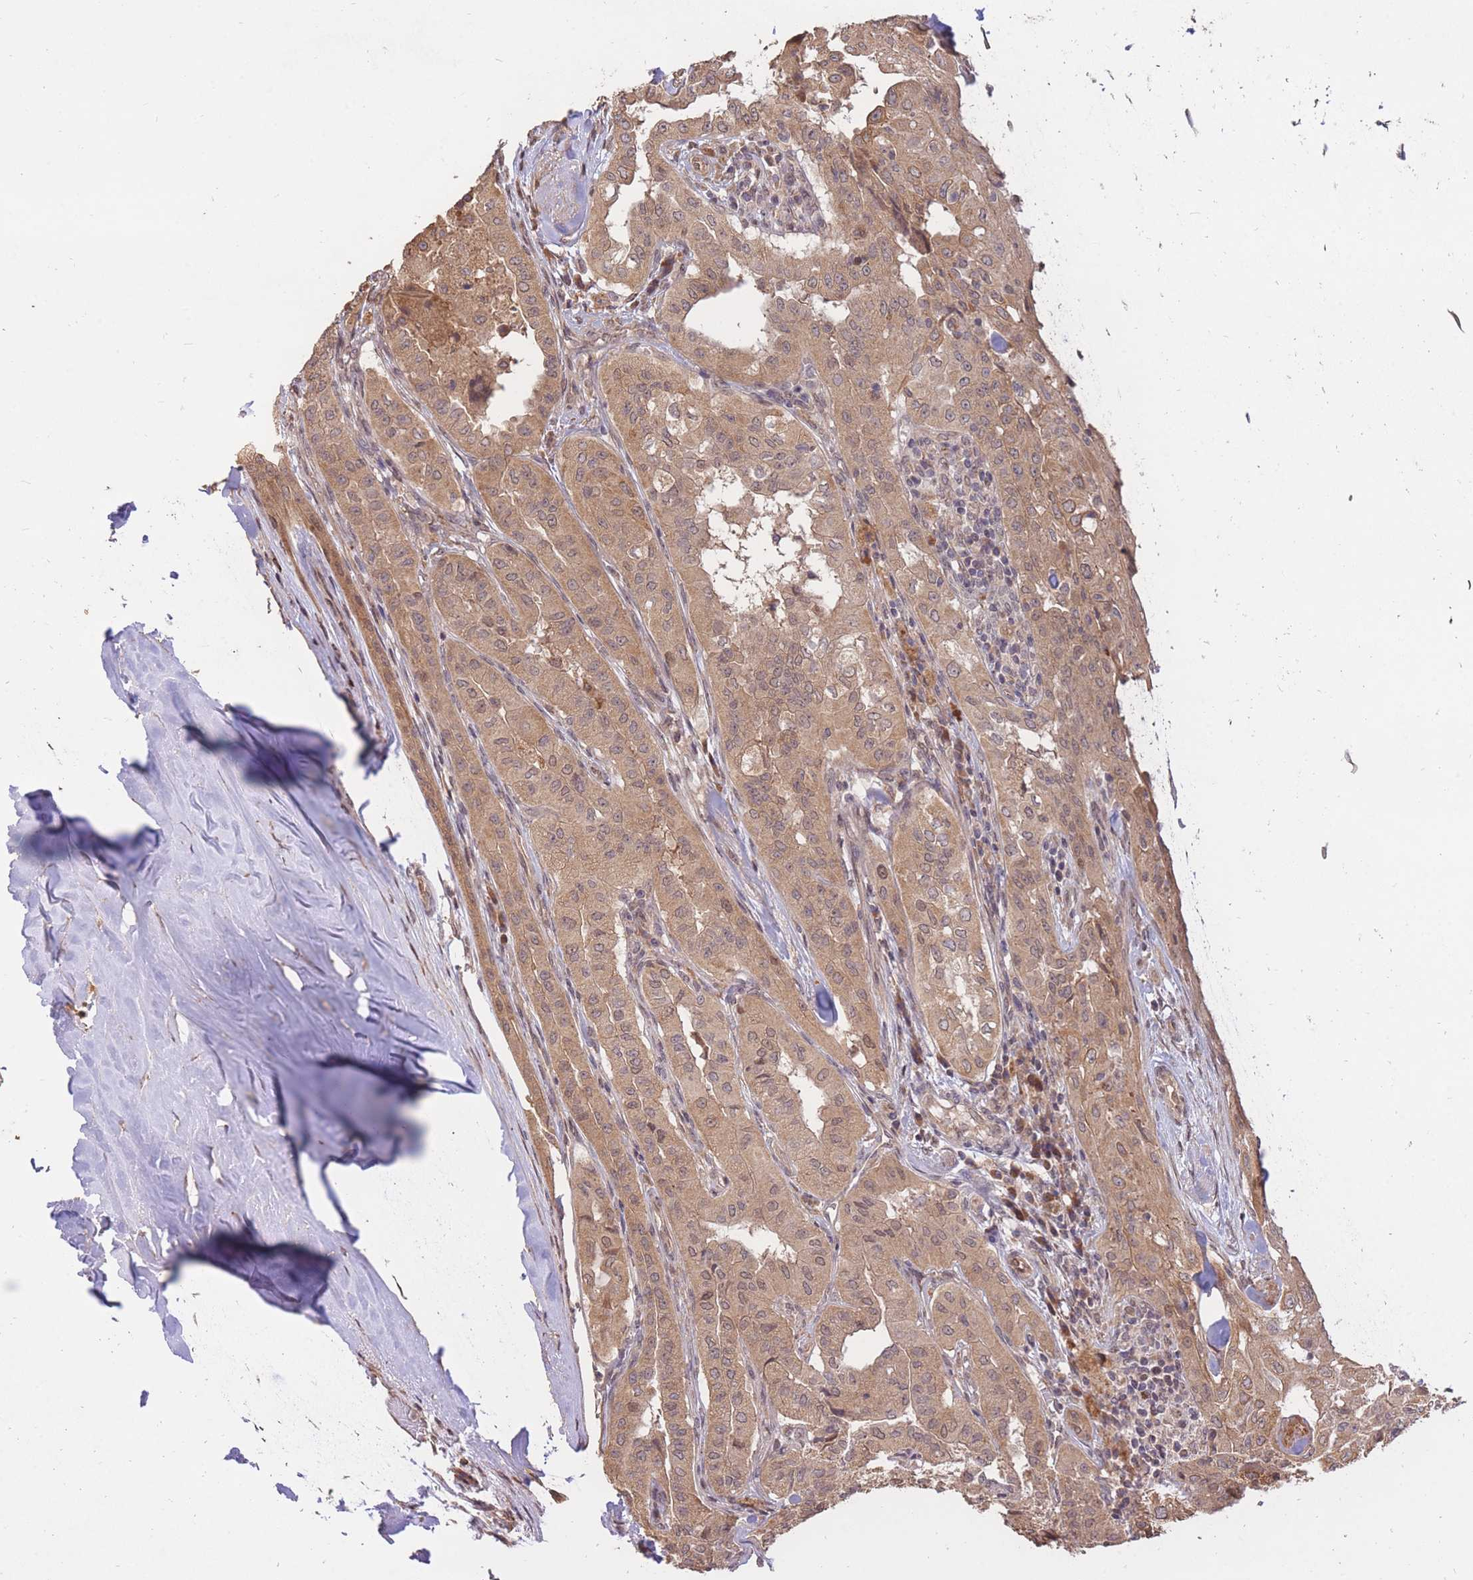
{"staining": {"intensity": "moderate", "quantity": ">75%", "location": "cytoplasmic/membranous,nuclear"}, "tissue": "thyroid cancer", "cell_type": "Tumor cells", "image_type": "cancer", "snomed": [{"axis": "morphology", "description": "Papillary adenocarcinoma, NOS"}, {"axis": "topography", "description": "Thyroid gland"}], "caption": "Brown immunohistochemical staining in thyroid cancer displays moderate cytoplasmic/membranous and nuclear expression in approximately >75% of tumor cells.", "gene": "RGS14", "patient": {"sex": "female", "age": 59}}